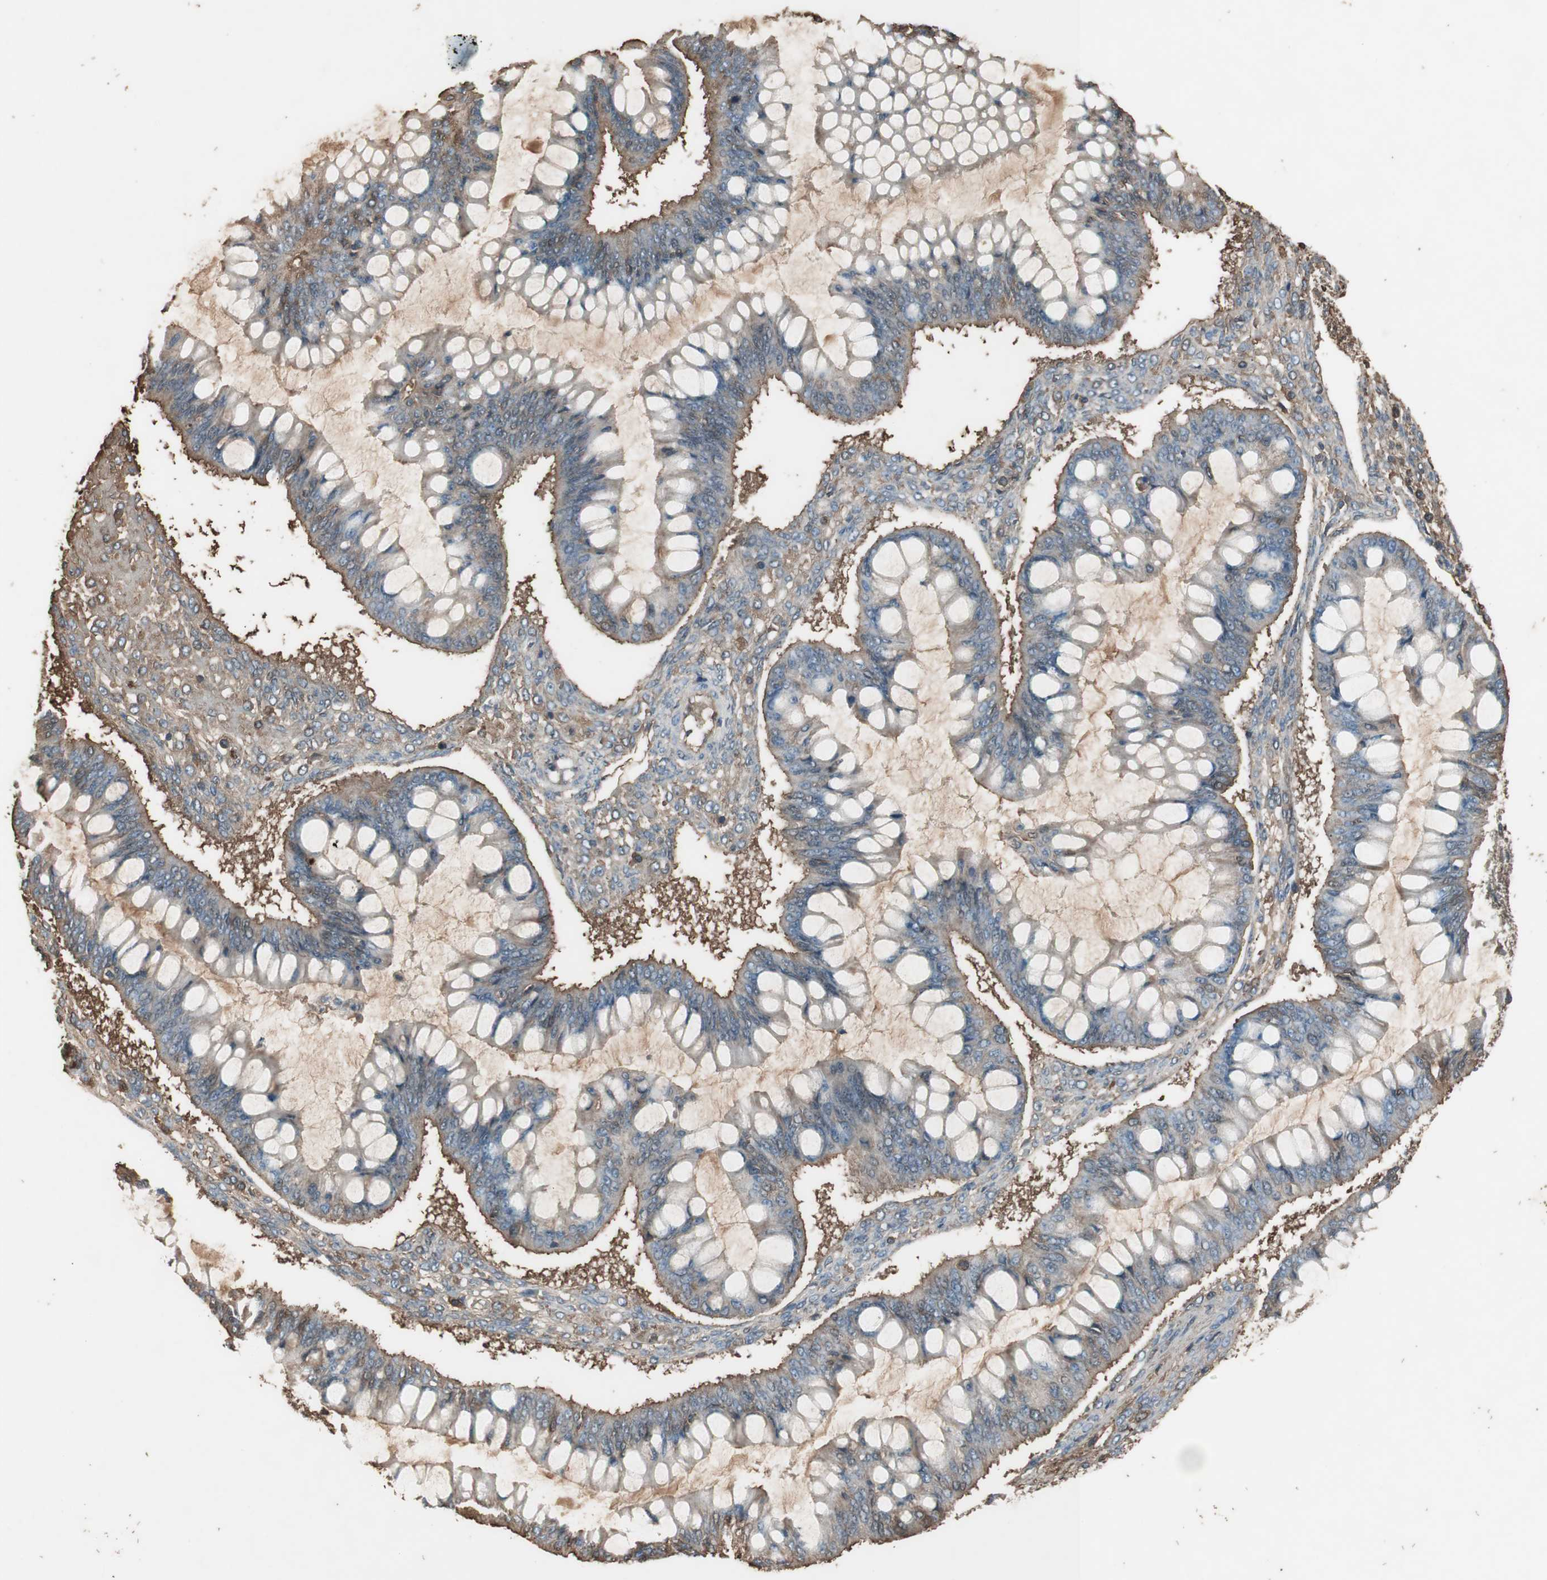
{"staining": {"intensity": "weak", "quantity": ">75%", "location": "cytoplasmic/membranous"}, "tissue": "ovarian cancer", "cell_type": "Tumor cells", "image_type": "cancer", "snomed": [{"axis": "morphology", "description": "Cystadenocarcinoma, mucinous, NOS"}, {"axis": "topography", "description": "Ovary"}], "caption": "Immunohistochemistry micrograph of neoplastic tissue: human ovarian mucinous cystadenocarcinoma stained using immunohistochemistry reveals low levels of weak protein expression localized specifically in the cytoplasmic/membranous of tumor cells, appearing as a cytoplasmic/membranous brown color.", "gene": "MMP14", "patient": {"sex": "female", "age": 73}}